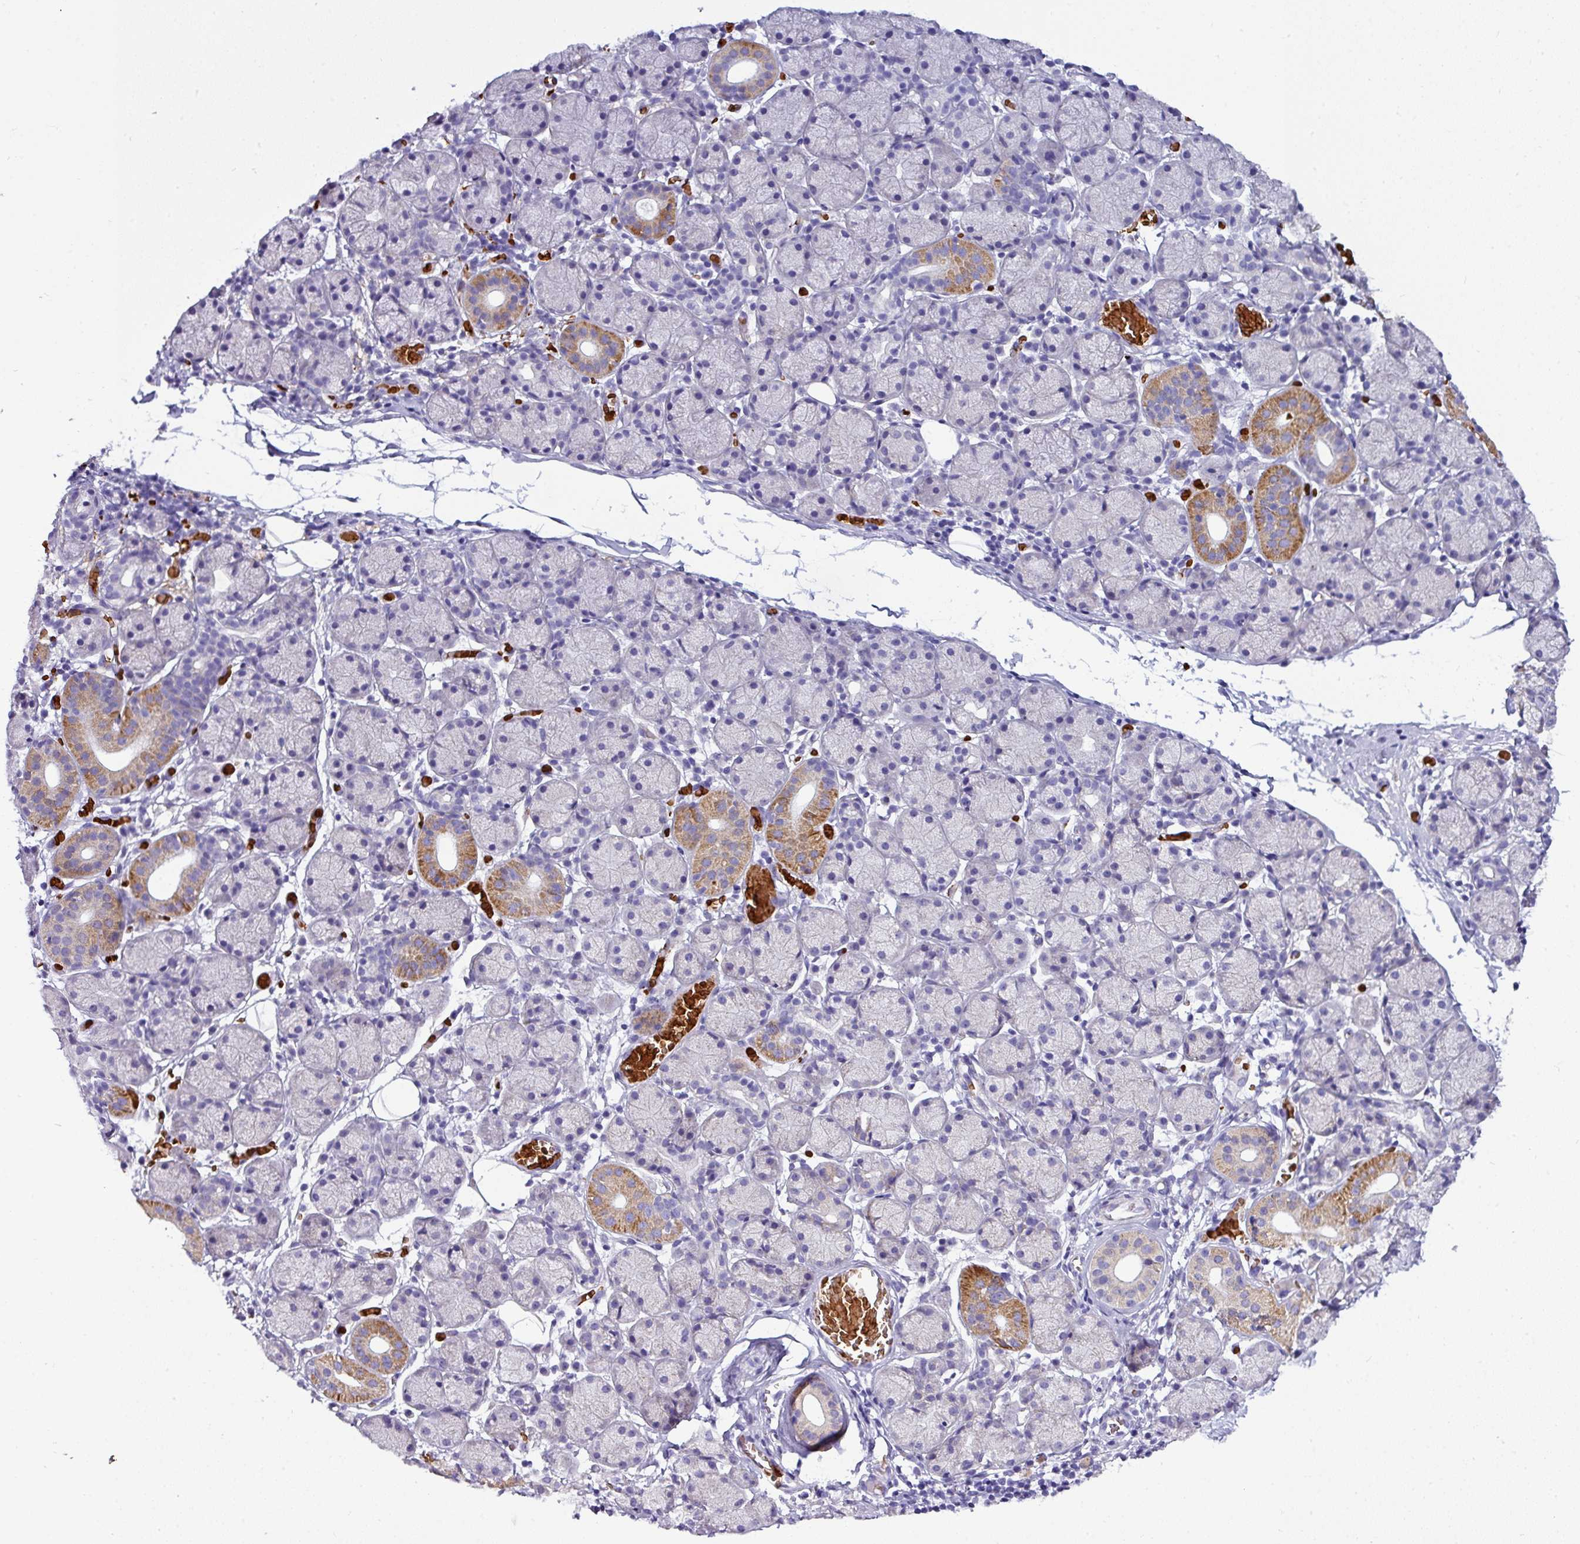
{"staining": {"intensity": "moderate", "quantity": "<25%", "location": "cytoplasmic/membranous"}, "tissue": "salivary gland", "cell_type": "Glandular cells", "image_type": "normal", "snomed": [{"axis": "morphology", "description": "Normal tissue, NOS"}, {"axis": "topography", "description": "Salivary gland"}], "caption": "Immunohistochemical staining of normal salivary gland reveals moderate cytoplasmic/membranous protein expression in approximately <25% of glandular cells.", "gene": "NAPSA", "patient": {"sex": "female", "age": 24}}